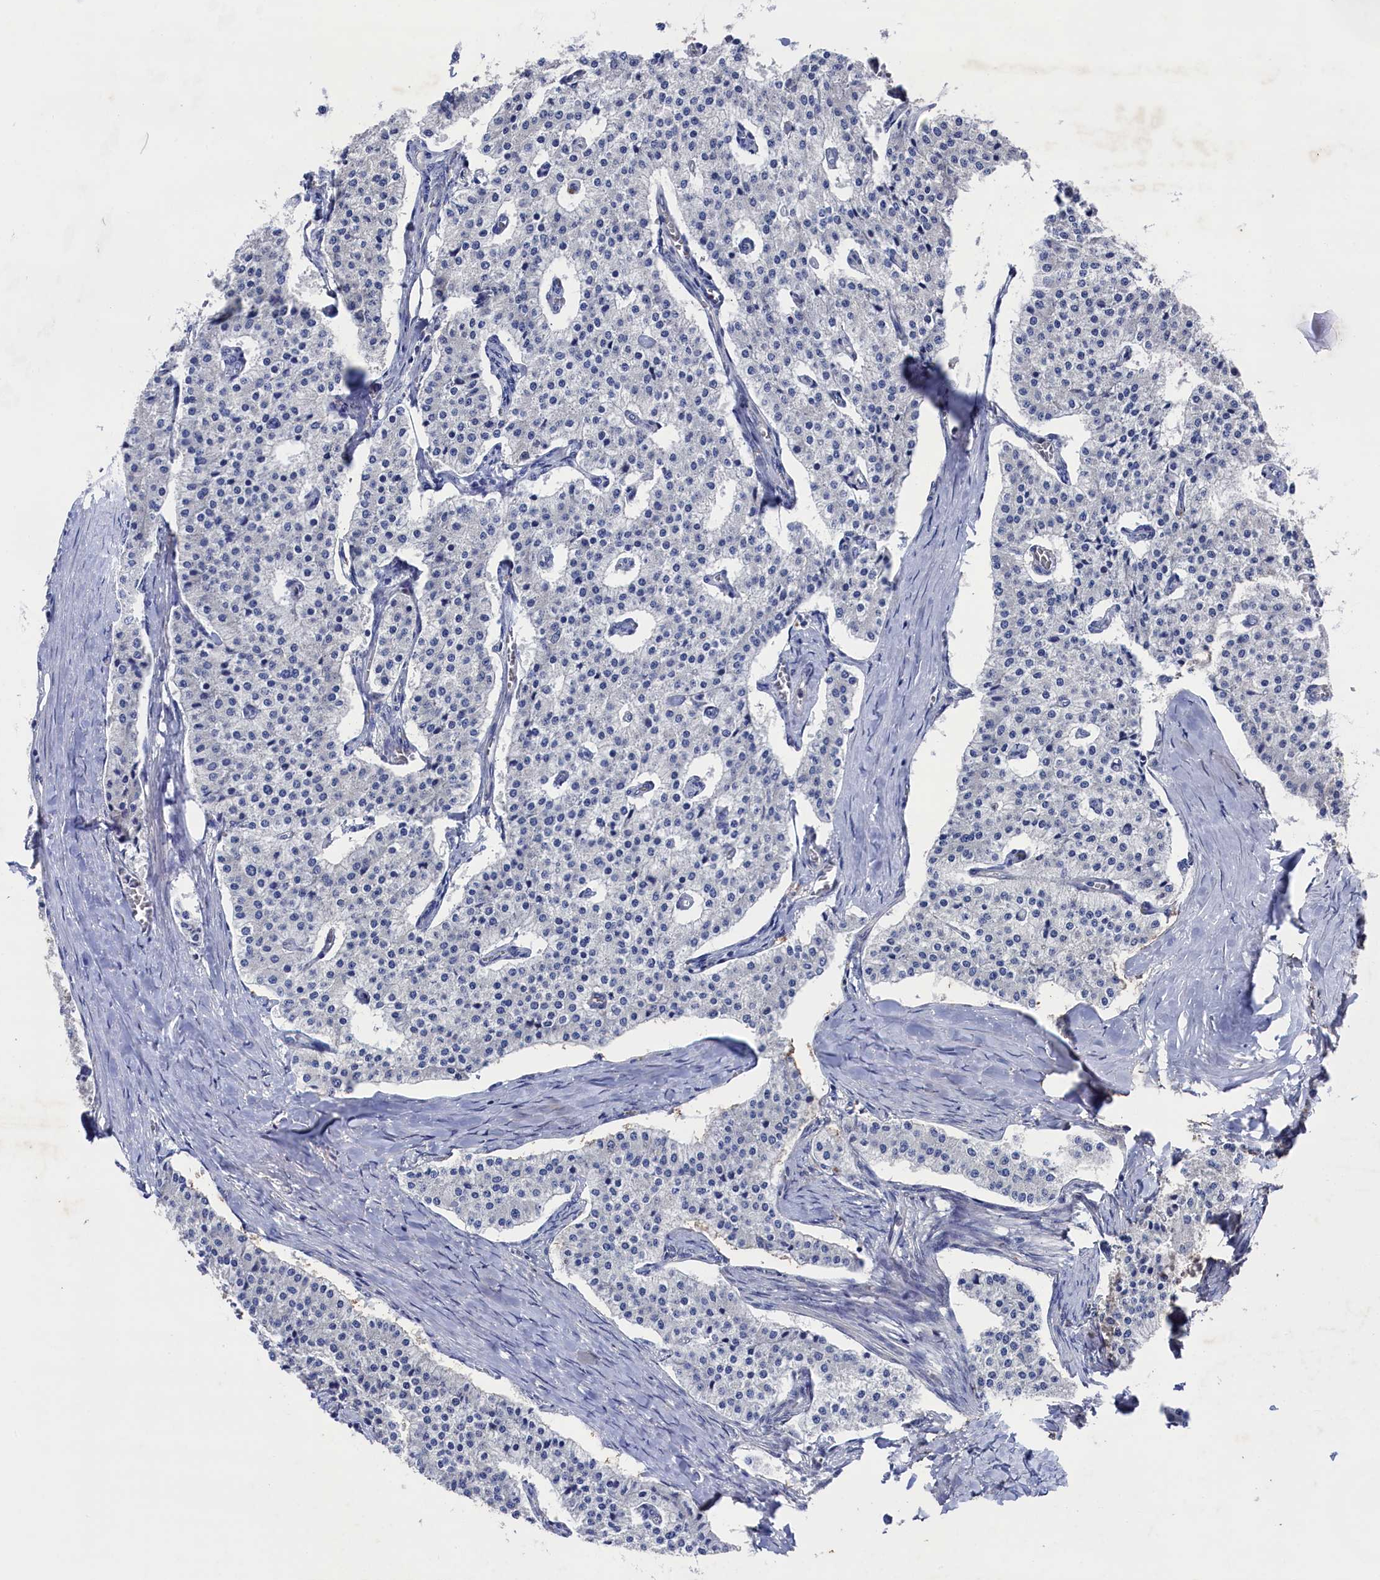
{"staining": {"intensity": "negative", "quantity": "none", "location": "none"}, "tissue": "carcinoid", "cell_type": "Tumor cells", "image_type": "cancer", "snomed": [{"axis": "morphology", "description": "Carcinoid, malignant, NOS"}, {"axis": "topography", "description": "Colon"}], "caption": "Tumor cells show no significant positivity in carcinoid.", "gene": "RNH1", "patient": {"sex": "female", "age": 52}}